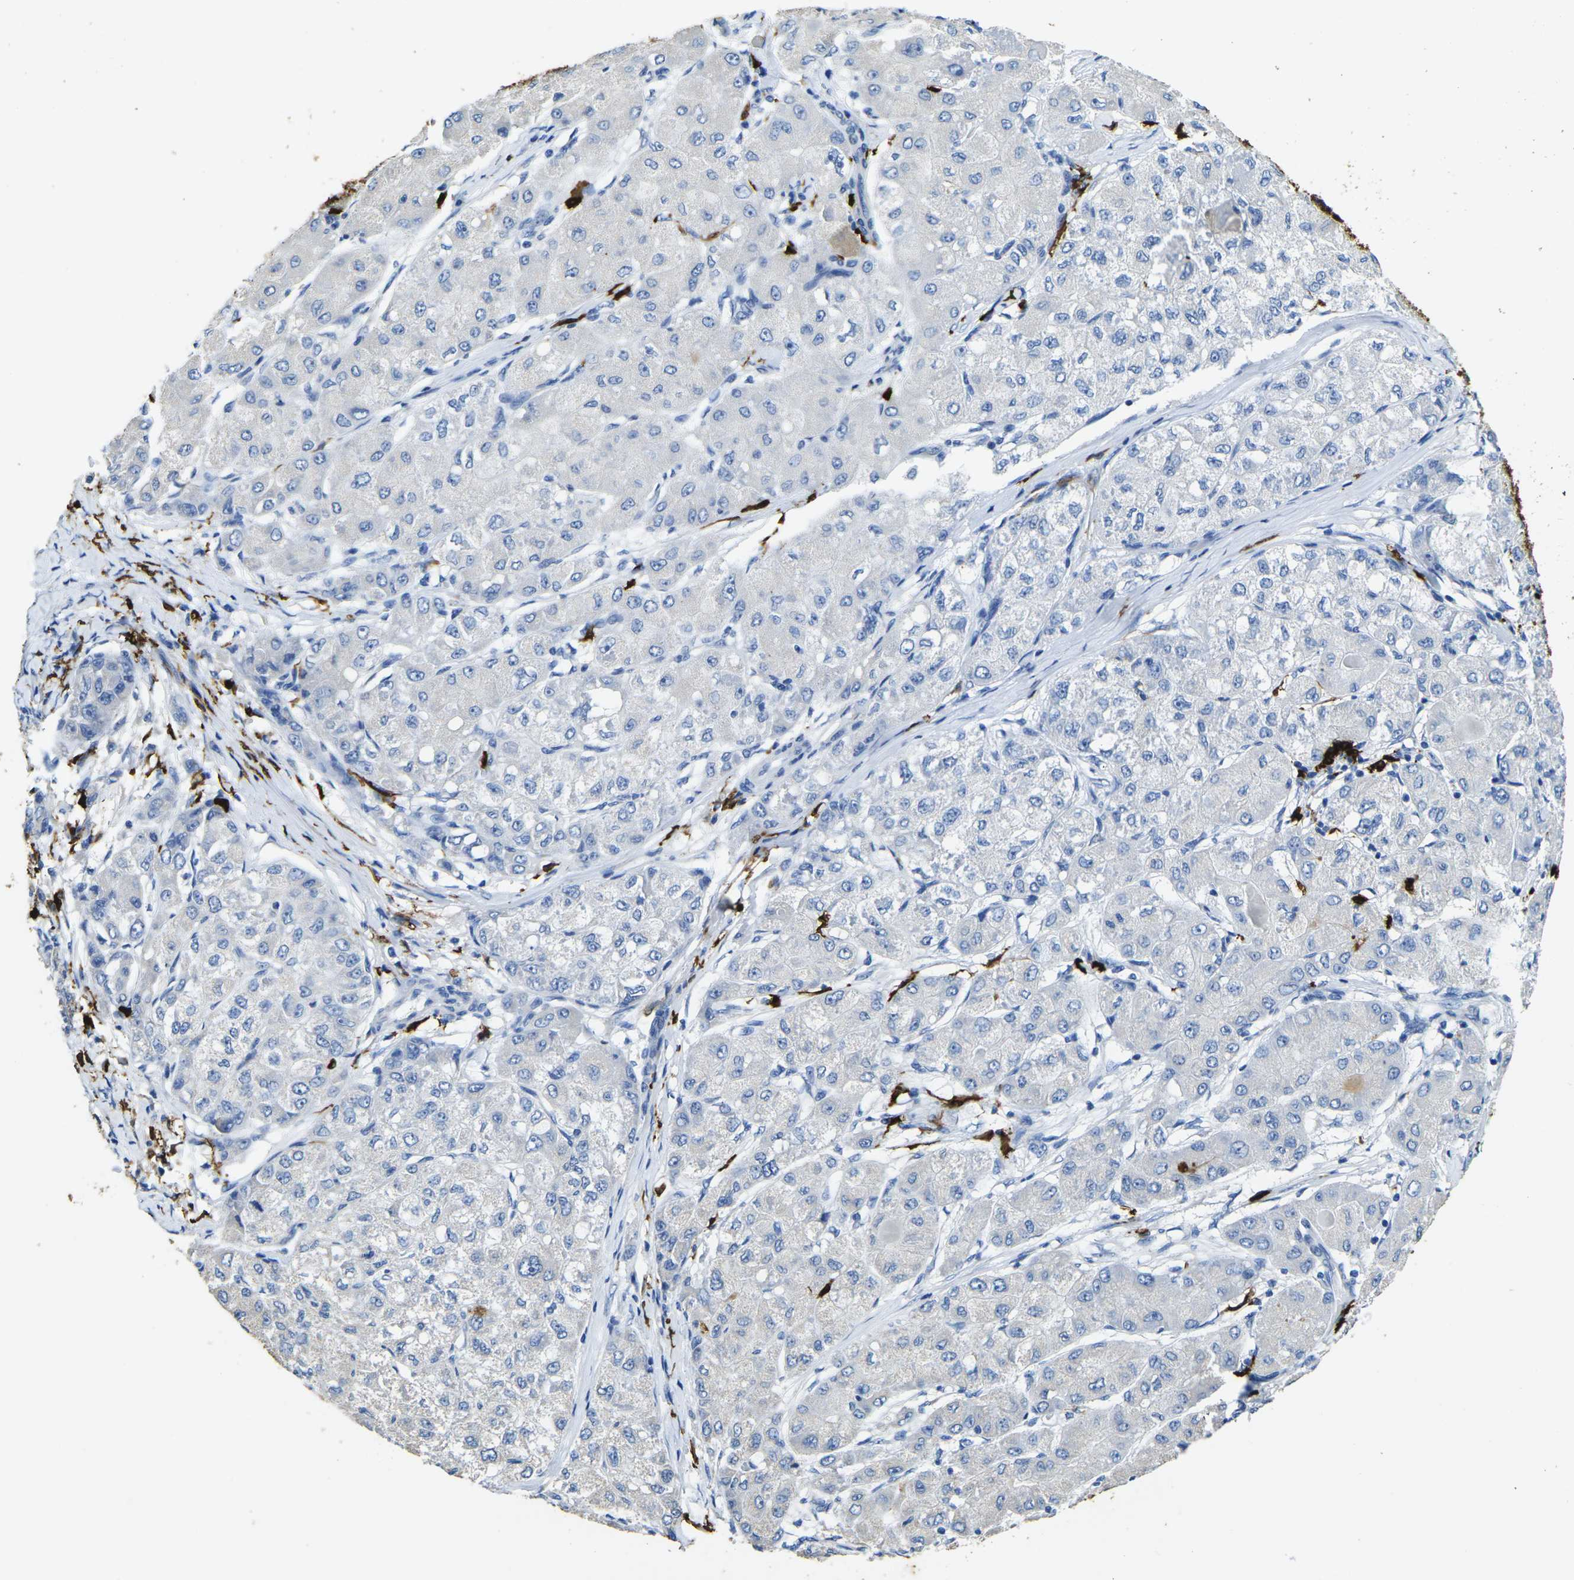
{"staining": {"intensity": "negative", "quantity": "none", "location": "none"}, "tissue": "liver cancer", "cell_type": "Tumor cells", "image_type": "cancer", "snomed": [{"axis": "morphology", "description": "Carcinoma, Hepatocellular, NOS"}, {"axis": "topography", "description": "Liver"}], "caption": "Histopathology image shows no significant protein expression in tumor cells of liver hepatocellular carcinoma.", "gene": "S100A9", "patient": {"sex": "male", "age": 80}}